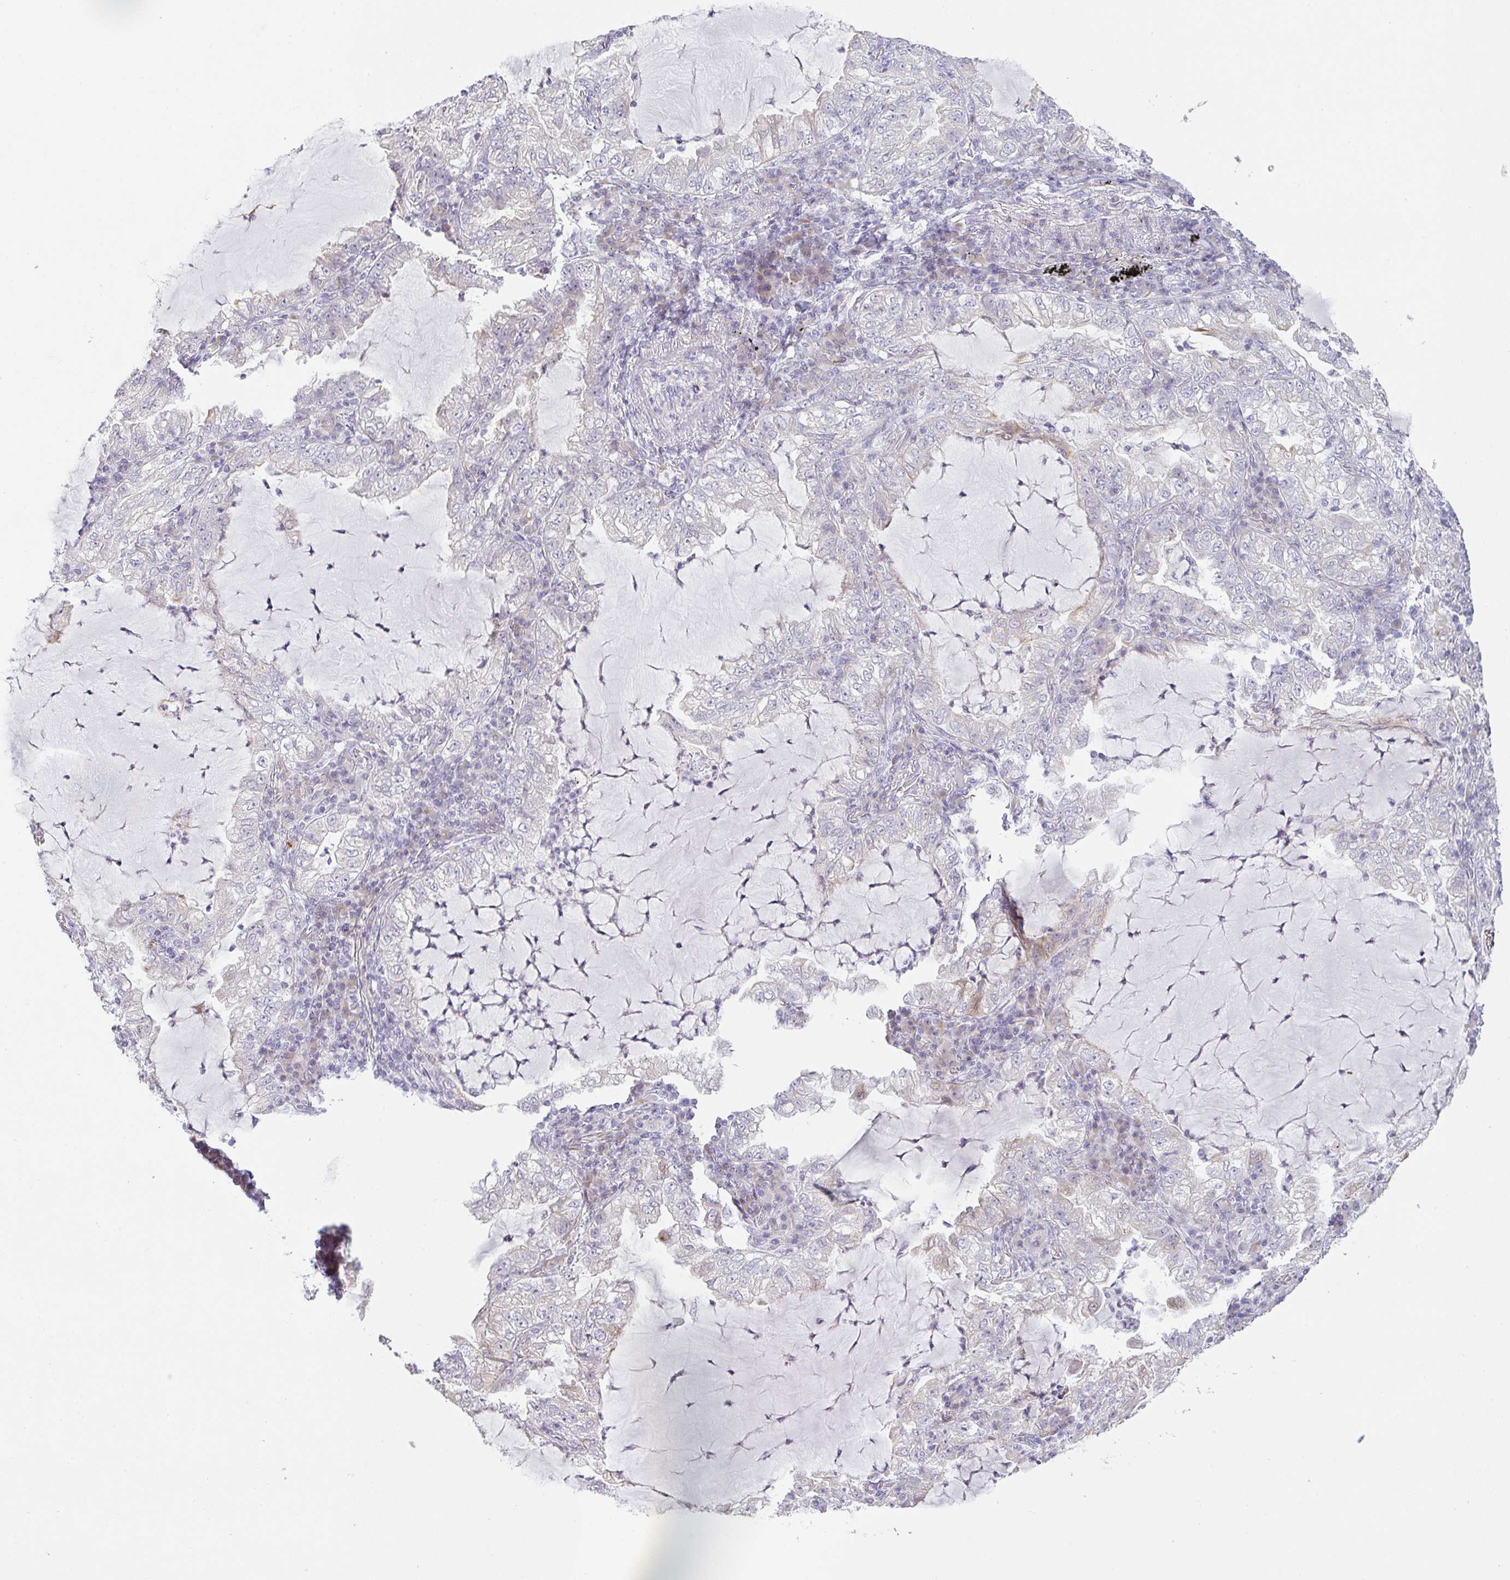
{"staining": {"intensity": "negative", "quantity": "none", "location": "none"}, "tissue": "lung cancer", "cell_type": "Tumor cells", "image_type": "cancer", "snomed": [{"axis": "morphology", "description": "Adenocarcinoma, NOS"}, {"axis": "topography", "description": "Lung"}], "caption": "Photomicrograph shows no significant protein staining in tumor cells of adenocarcinoma (lung).", "gene": "SIRPB2", "patient": {"sex": "female", "age": 73}}